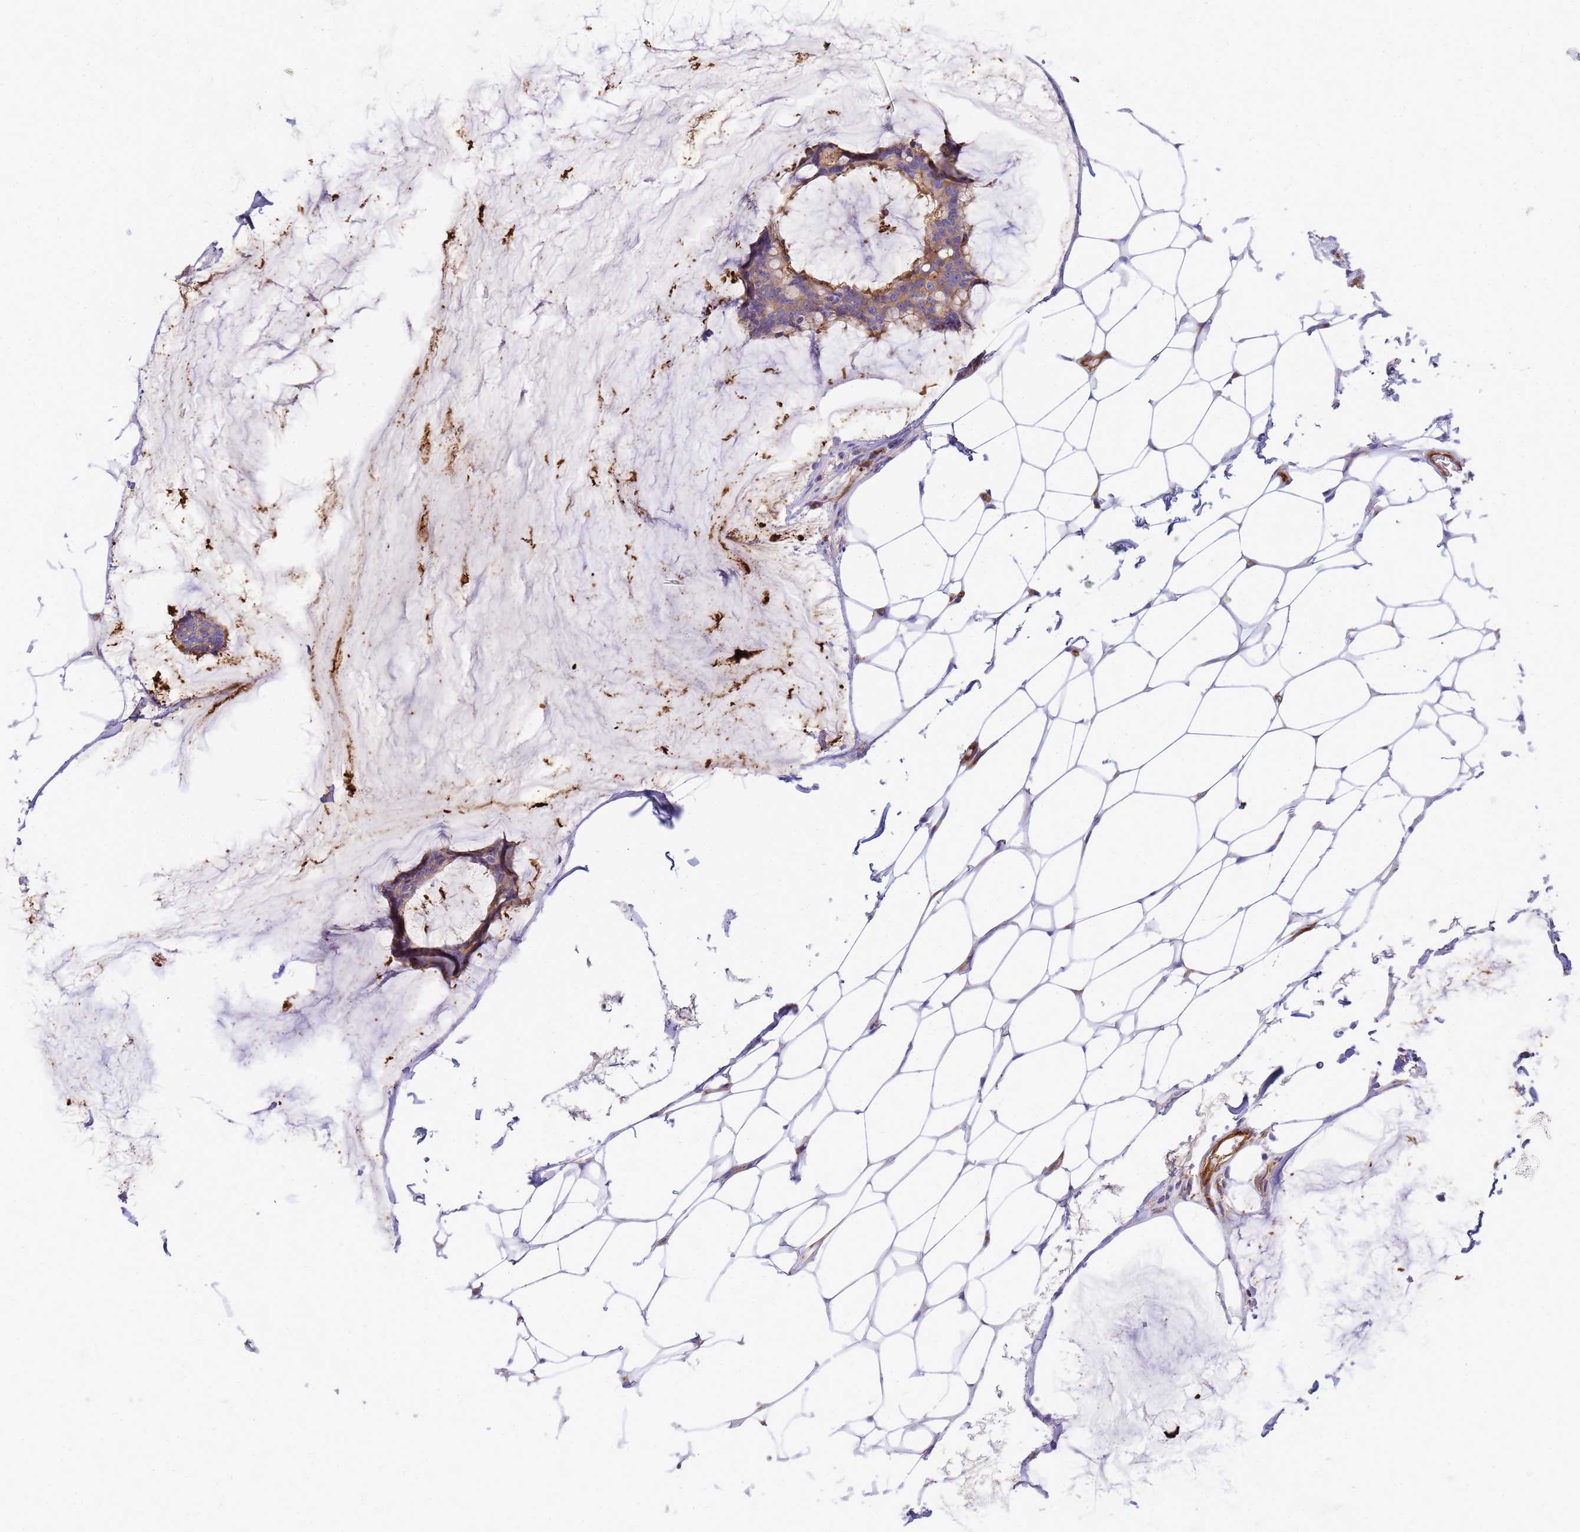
{"staining": {"intensity": "weak", "quantity": ">75%", "location": "cytoplasmic/membranous"}, "tissue": "breast cancer", "cell_type": "Tumor cells", "image_type": "cancer", "snomed": [{"axis": "morphology", "description": "Duct carcinoma"}, {"axis": "topography", "description": "Breast"}], "caption": "Tumor cells demonstrate low levels of weak cytoplasmic/membranous expression in approximately >75% of cells in human breast cancer (infiltrating ductal carcinoma).", "gene": "MYL12A", "patient": {"sex": "female", "age": 93}}